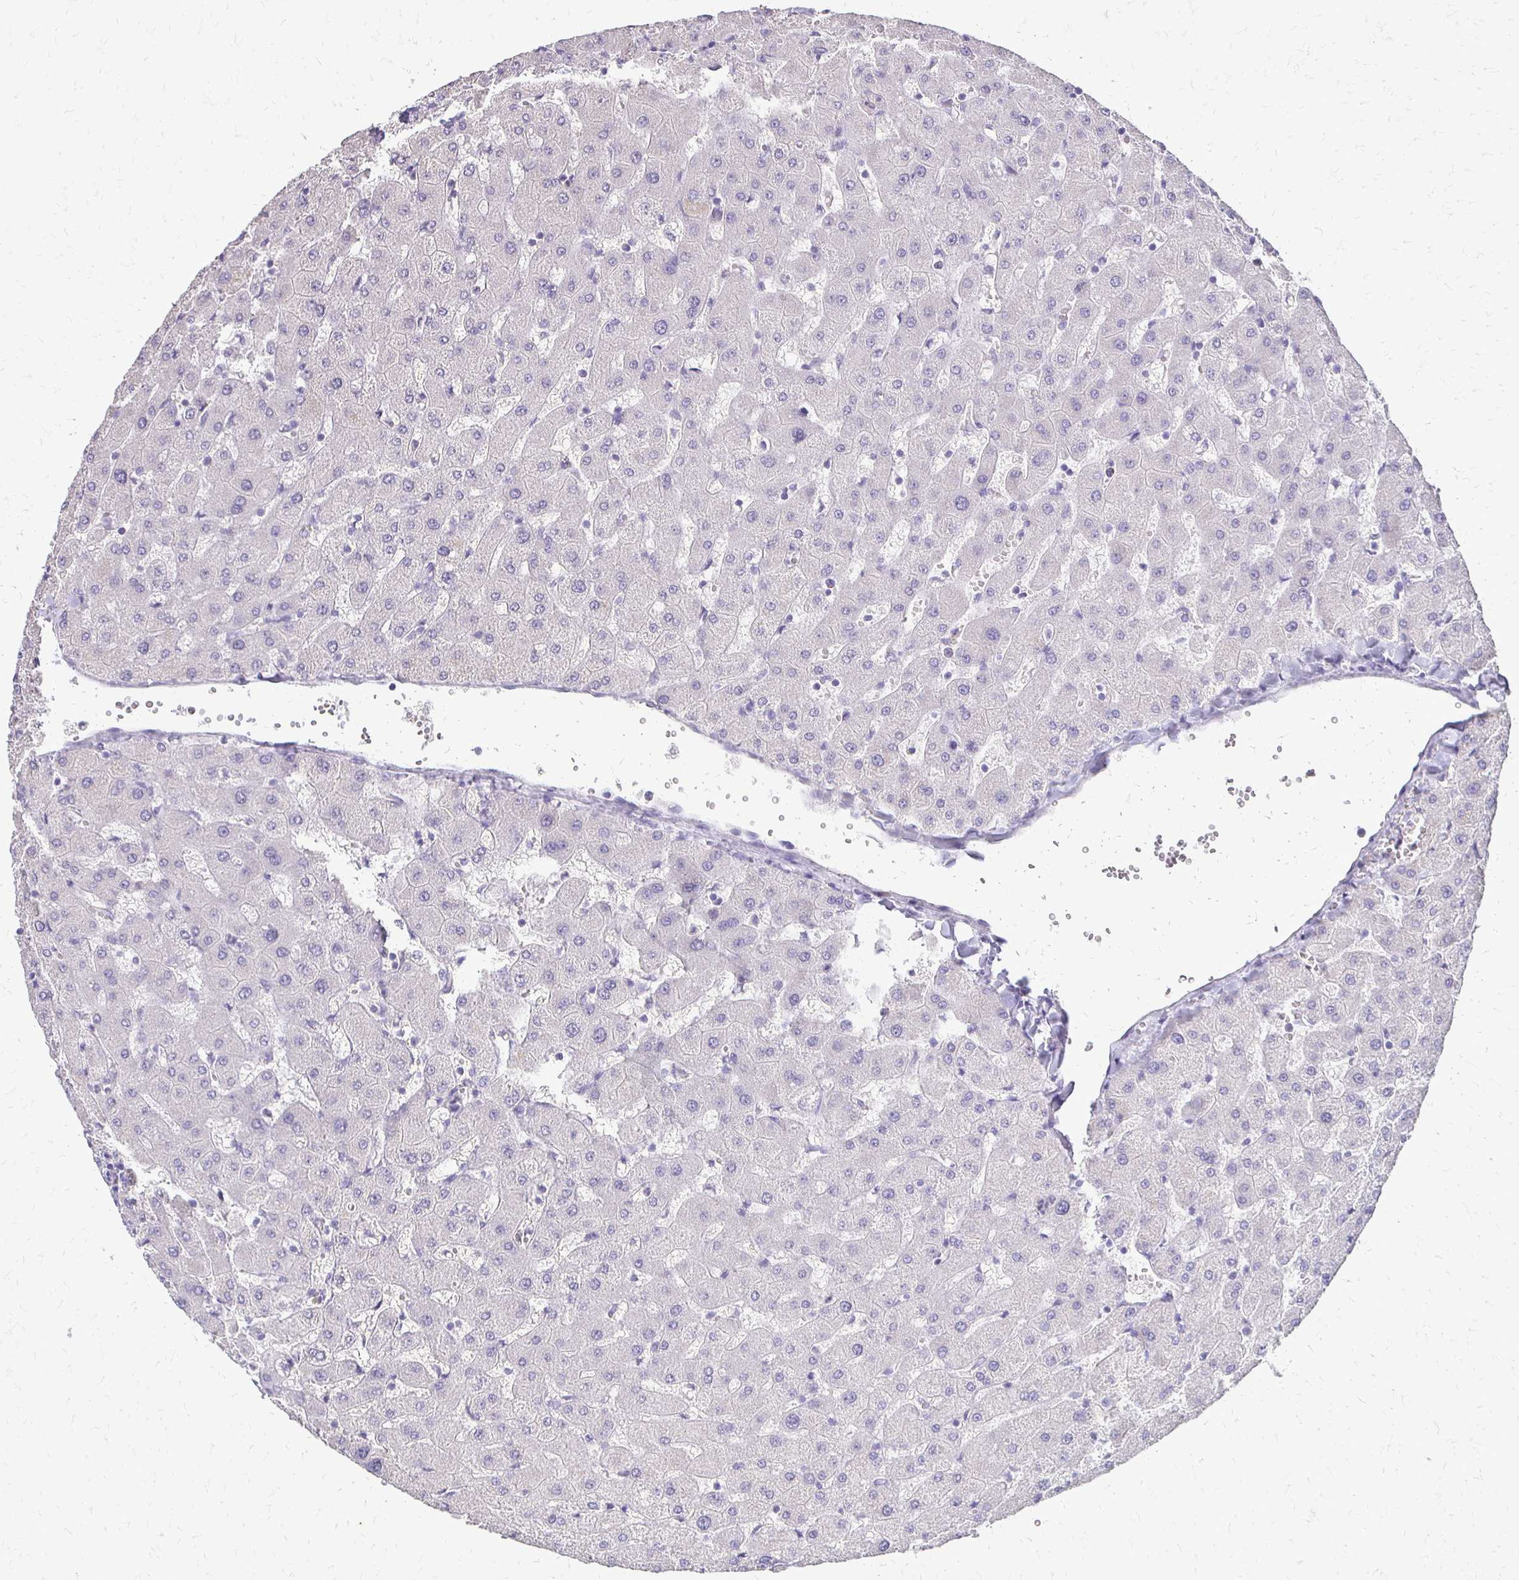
{"staining": {"intensity": "negative", "quantity": "none", "location": "none"}, "tissue": "liver", "cell_type": "Cholangiocytes", "image_type": "normal", "snomed": [{"axis": "morphology", "description": "Normal tissue, NOS"}, {"axis": "topography", "description": "Liver"}], "caption": "The immunohistochemistry micrograph has no significant positivity in cholangiocytes of liver.", "gene": "ALPG", "patient": {"sex": "female", "age": 63}}